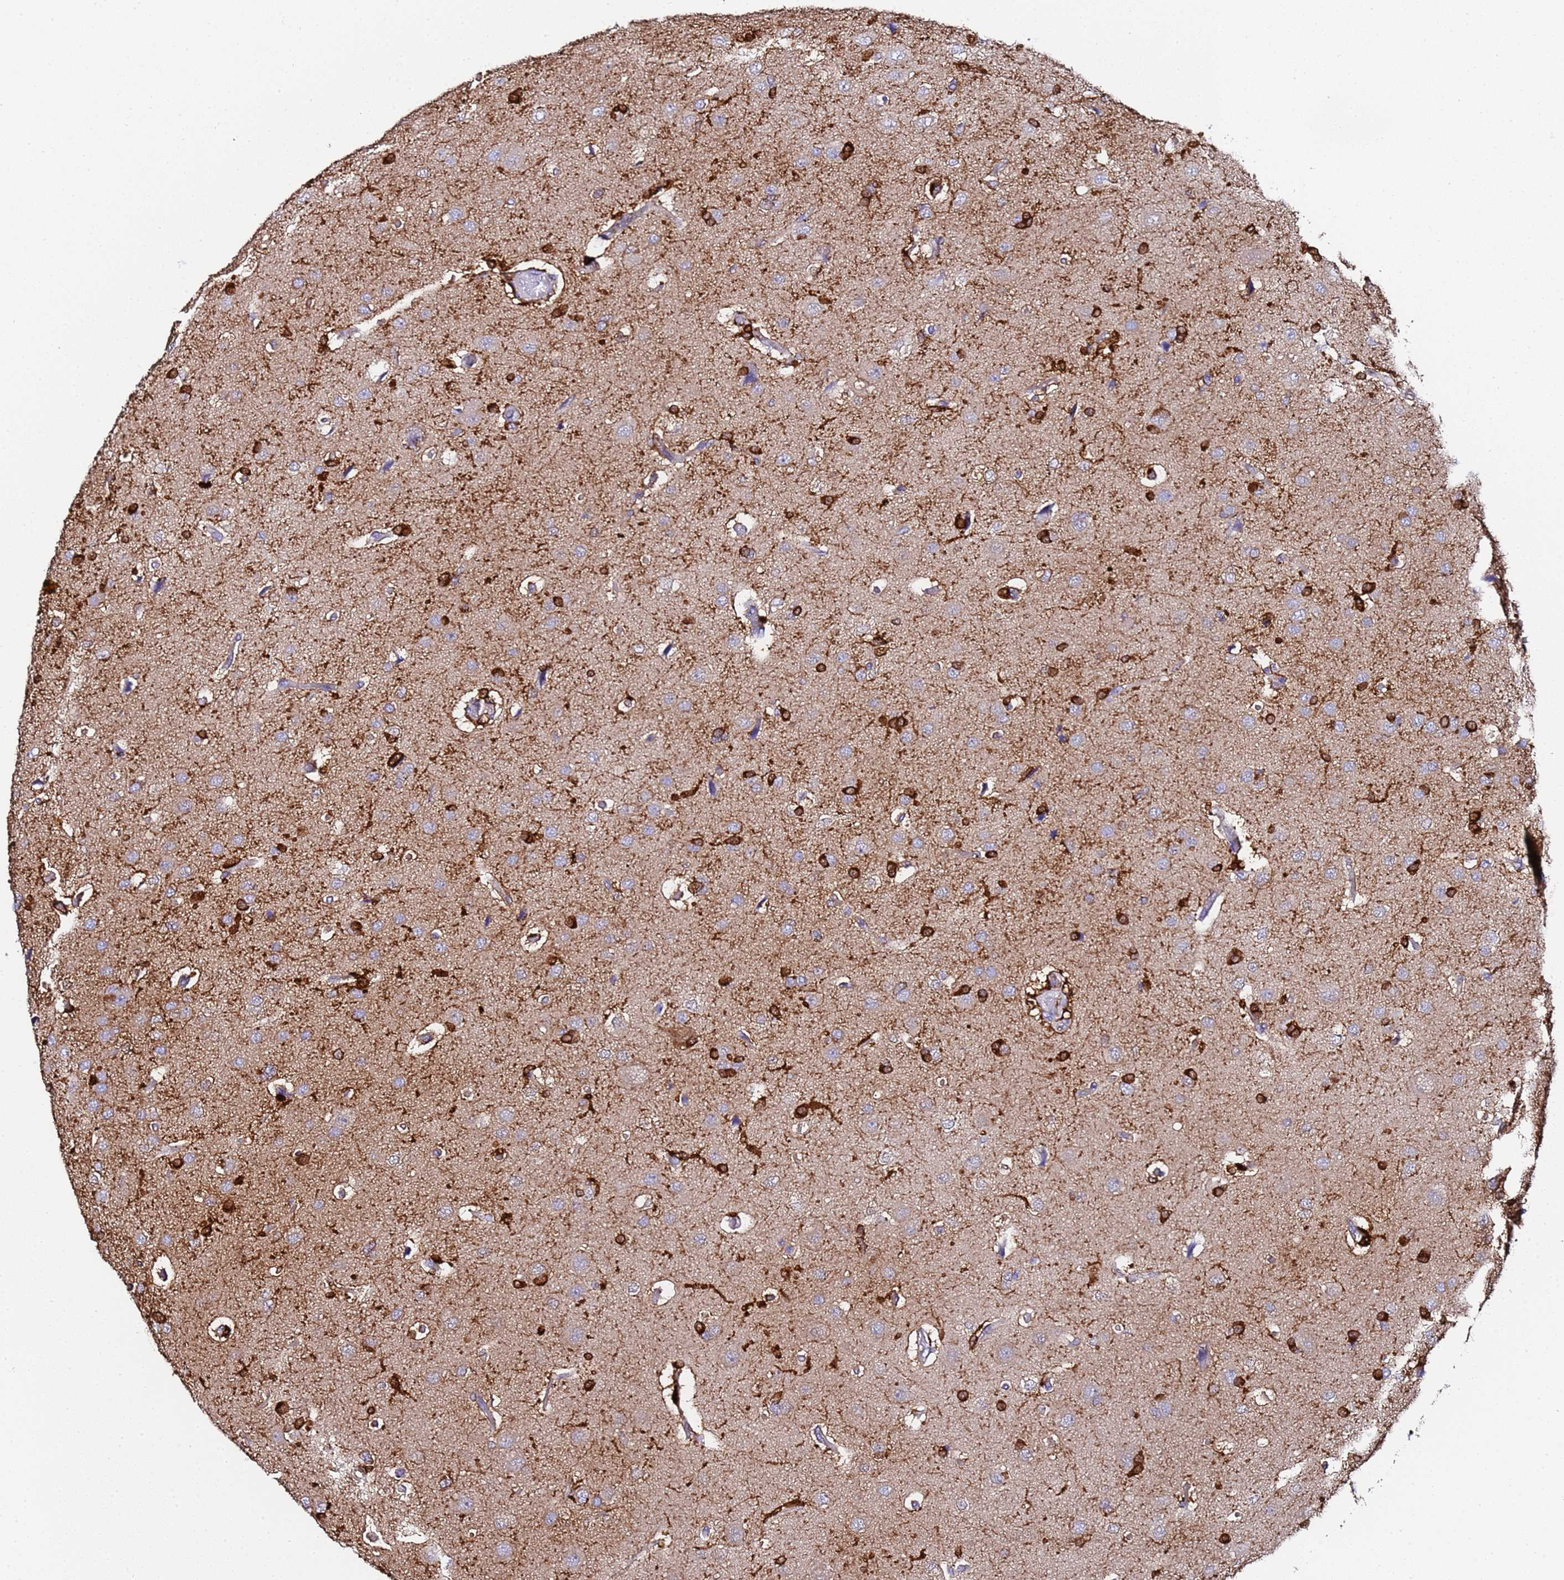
{"staining": {"intensity": "negative", "quantity": "none", "location": "none"}, "tissue": "glioma", "cell_type": "Tumor cells", "image_type": "cancer", "snomed": [{"axis": "morphology", "description": "Glioma, malignant, High grade"}, {"axis": "topography", "description": "Brain"}], "caption": "This is an immunohistochemistry (IHC) micrograph of human malignant glioma (high-grade). There is no staining in tumor cells.", "gene": "FTL", "patient": {"sex": "male", "age": 77}}